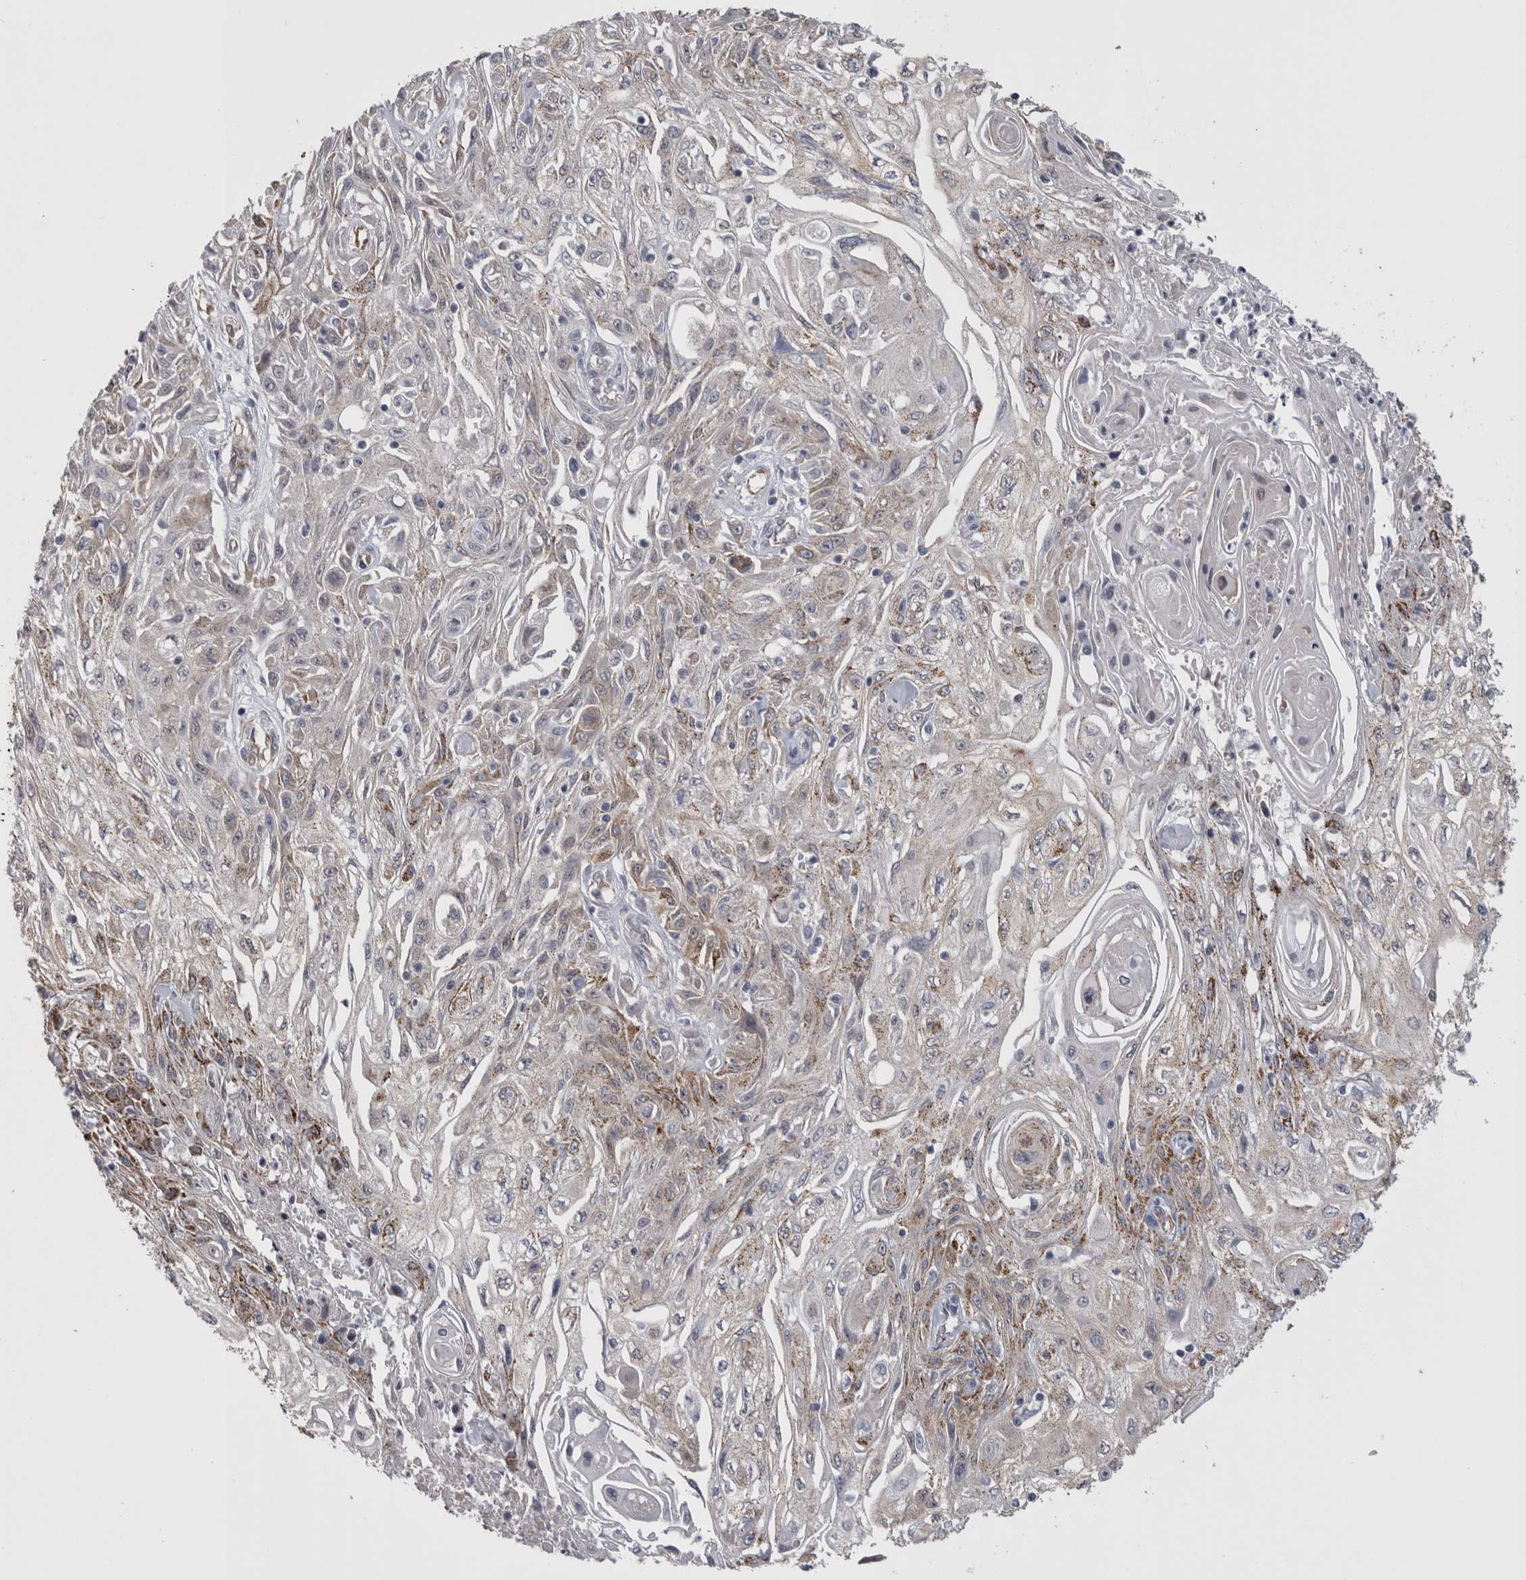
{"staining": {"intensity": "moderate", "quantity": "<25%", "location": "cytoplasmic/membranous"}, "tissue": "skin cancer", "cell_type": "Tumor cells", "image_type": "cancer", "snomed": [{"axis": "morphology", "description": "Squamous cell carcinoma, NOS"}, {"axis": "morphology", "description": "Squamous cell carcinoma, metastatic, NOS"}, {"axis": "topography", "description": "Skin"}, {"axis": "topography", "description": "Lymph node"}], "caption": "Squamous cell carcinoma (skin) was stained to show a protein in brown. There is low levels of moderate cytoplasmic/membranous staining in about <25% of tumor cells.", "gene": "ACOT7", "patient": {"sex": "male", "age": 75}}